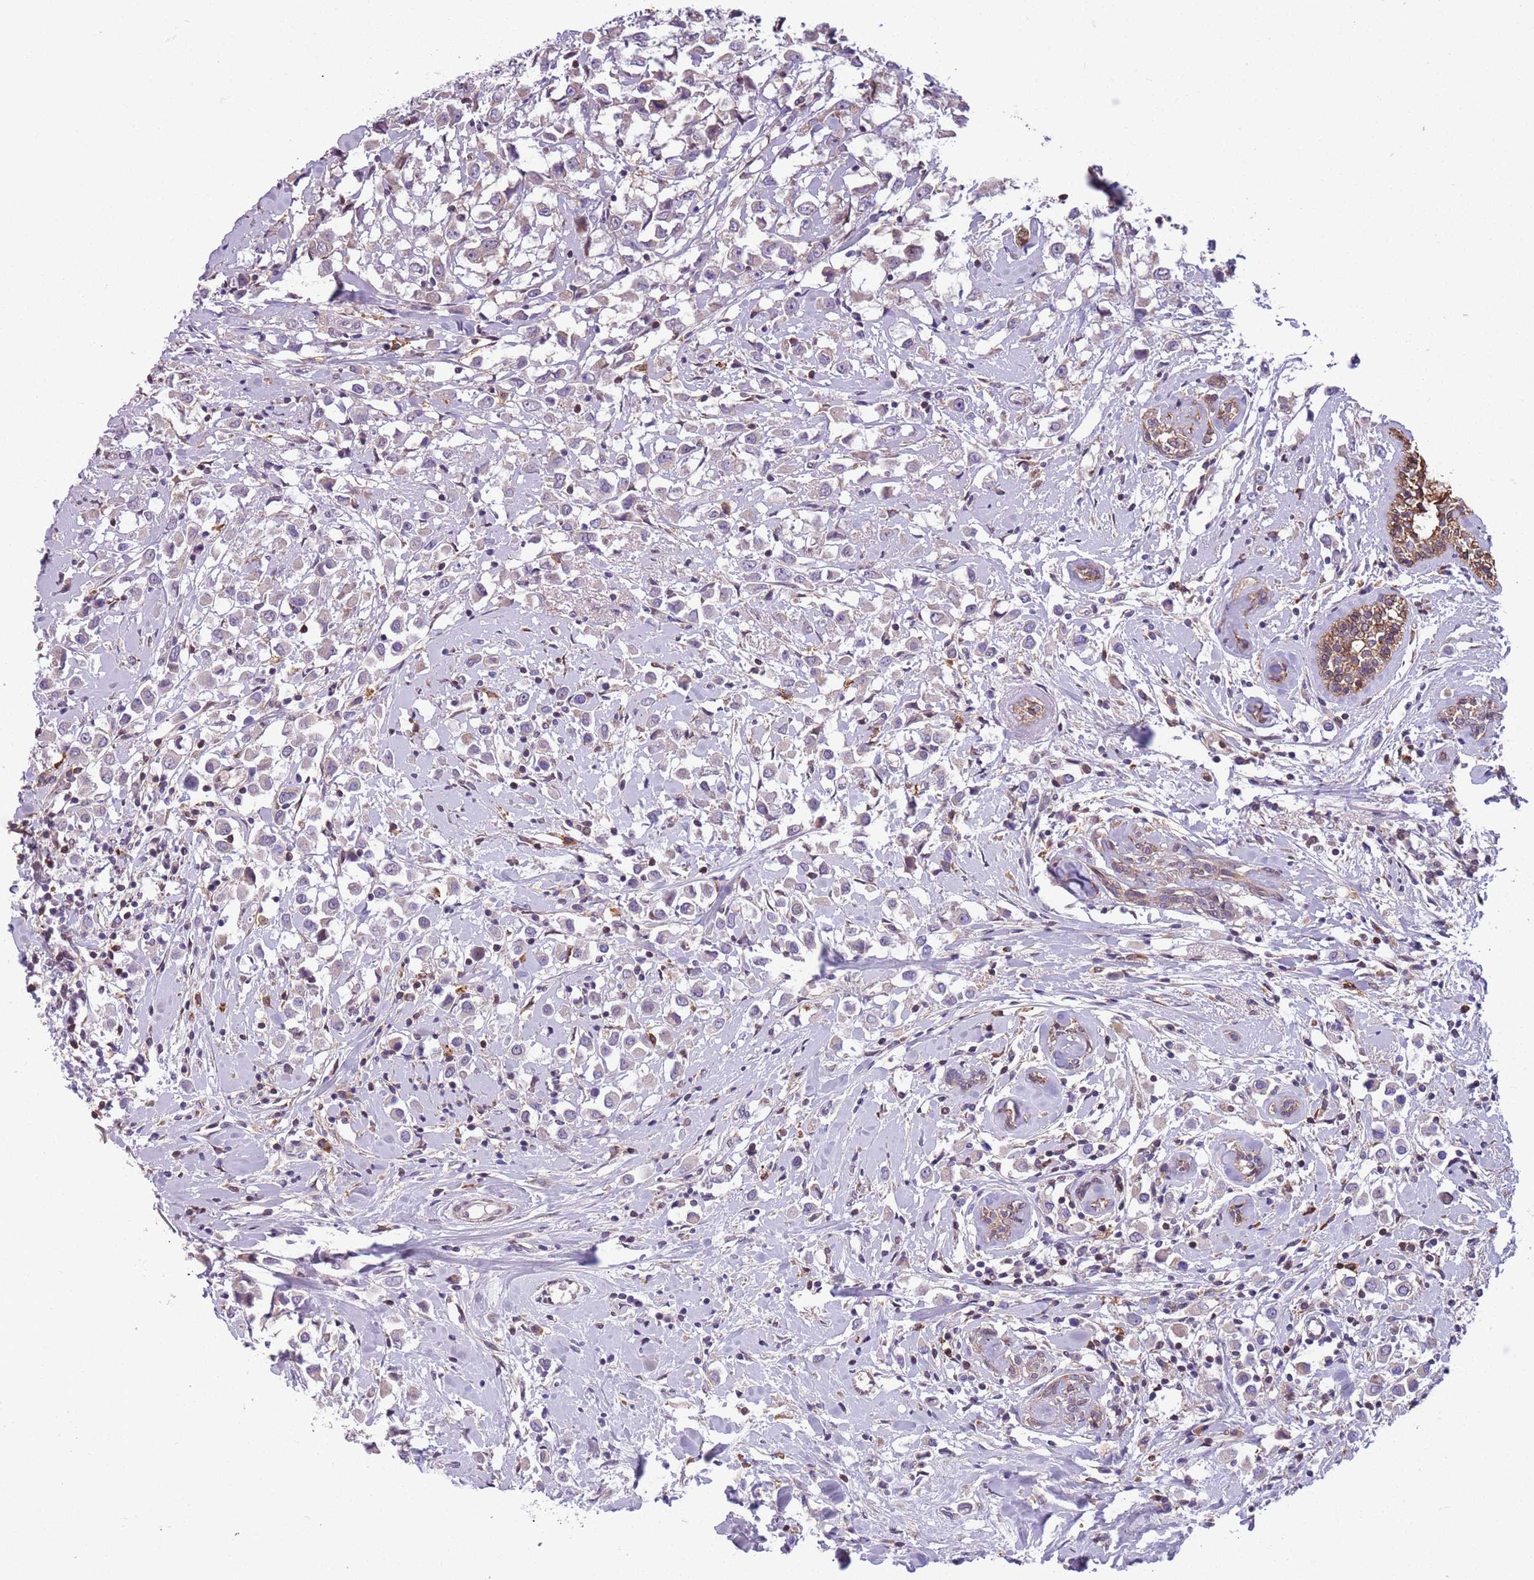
{"staining": {"intensity": "negative", "quantity": "none", "location": "none"}, "tissue": "breast cancer", "cell_type": "Tumor cells", "image_type": "cancer", "snomed": [{"axis": "morphology", "description": "Duct carcinoma"}, {"axis": "topography", "description": "Breast"}], "caption": "Tumor cells show no significant protein staining in breast cancer (intraductal carcinoma). Nuclei are stained in blue.", "gene": "JAML", "patient": {"sex": "female", "age": 87}}